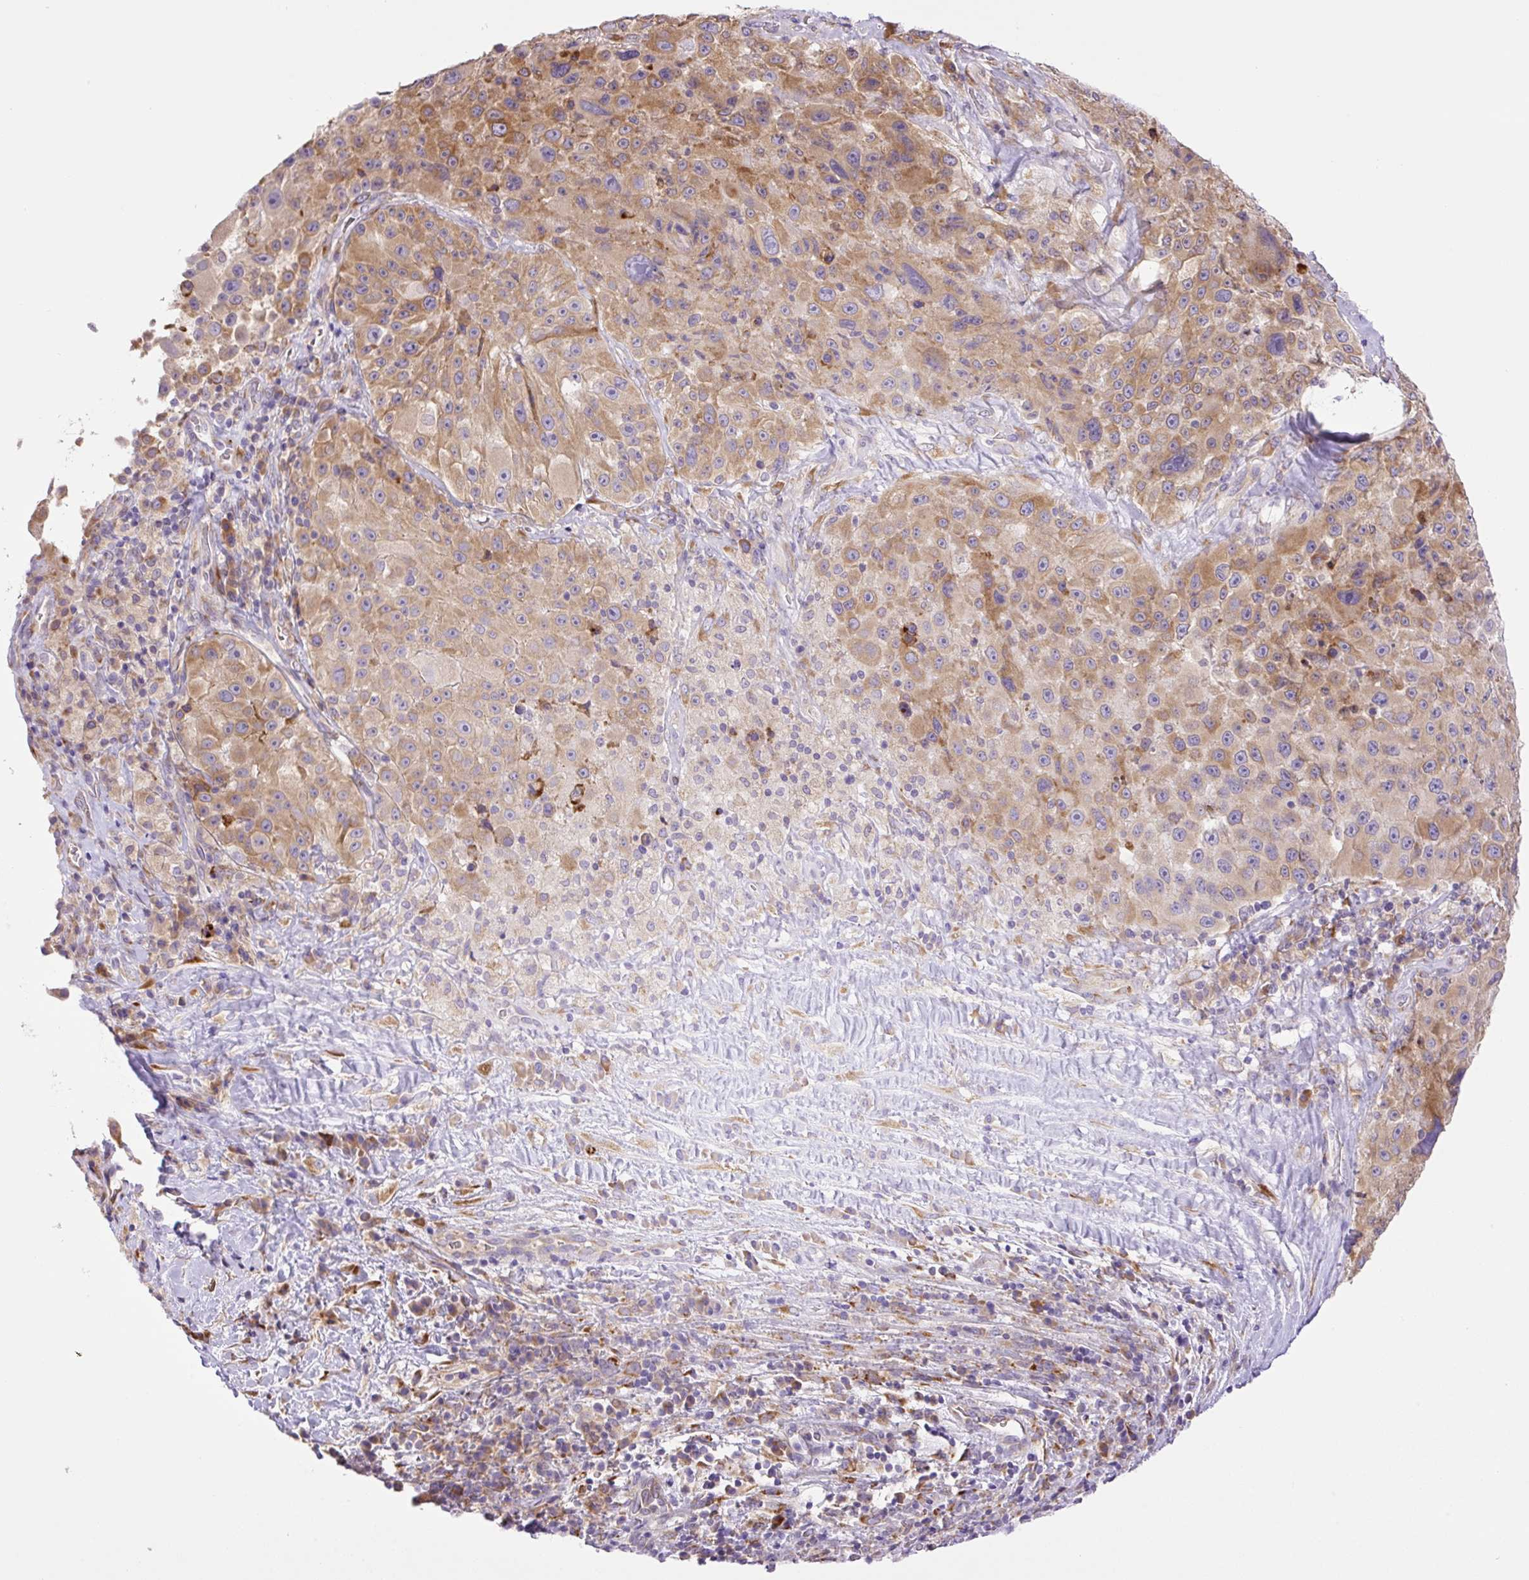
{"staining": {"intensity": "moderate", "quantity": ">75%", "location": "cytoplasmic/membranous"}, "tissue": "melanoma", "cell_type": "Tumor cells", "image_type": "cancer", "snomed": [{"axis": "morphology", "description": "Malignant melanoma, Metastatic site"}, {"axis": "topography", "description": "Lymph node"}], "caption": "Malignant melanoma (metastatic site) stained with DAB IHC displays medium levels of moderate cytoplasmic/membranous expression in about >75% of tumor cells.", "gene": "POFUT1", "patient": {"sex": "male", "age": 62}}